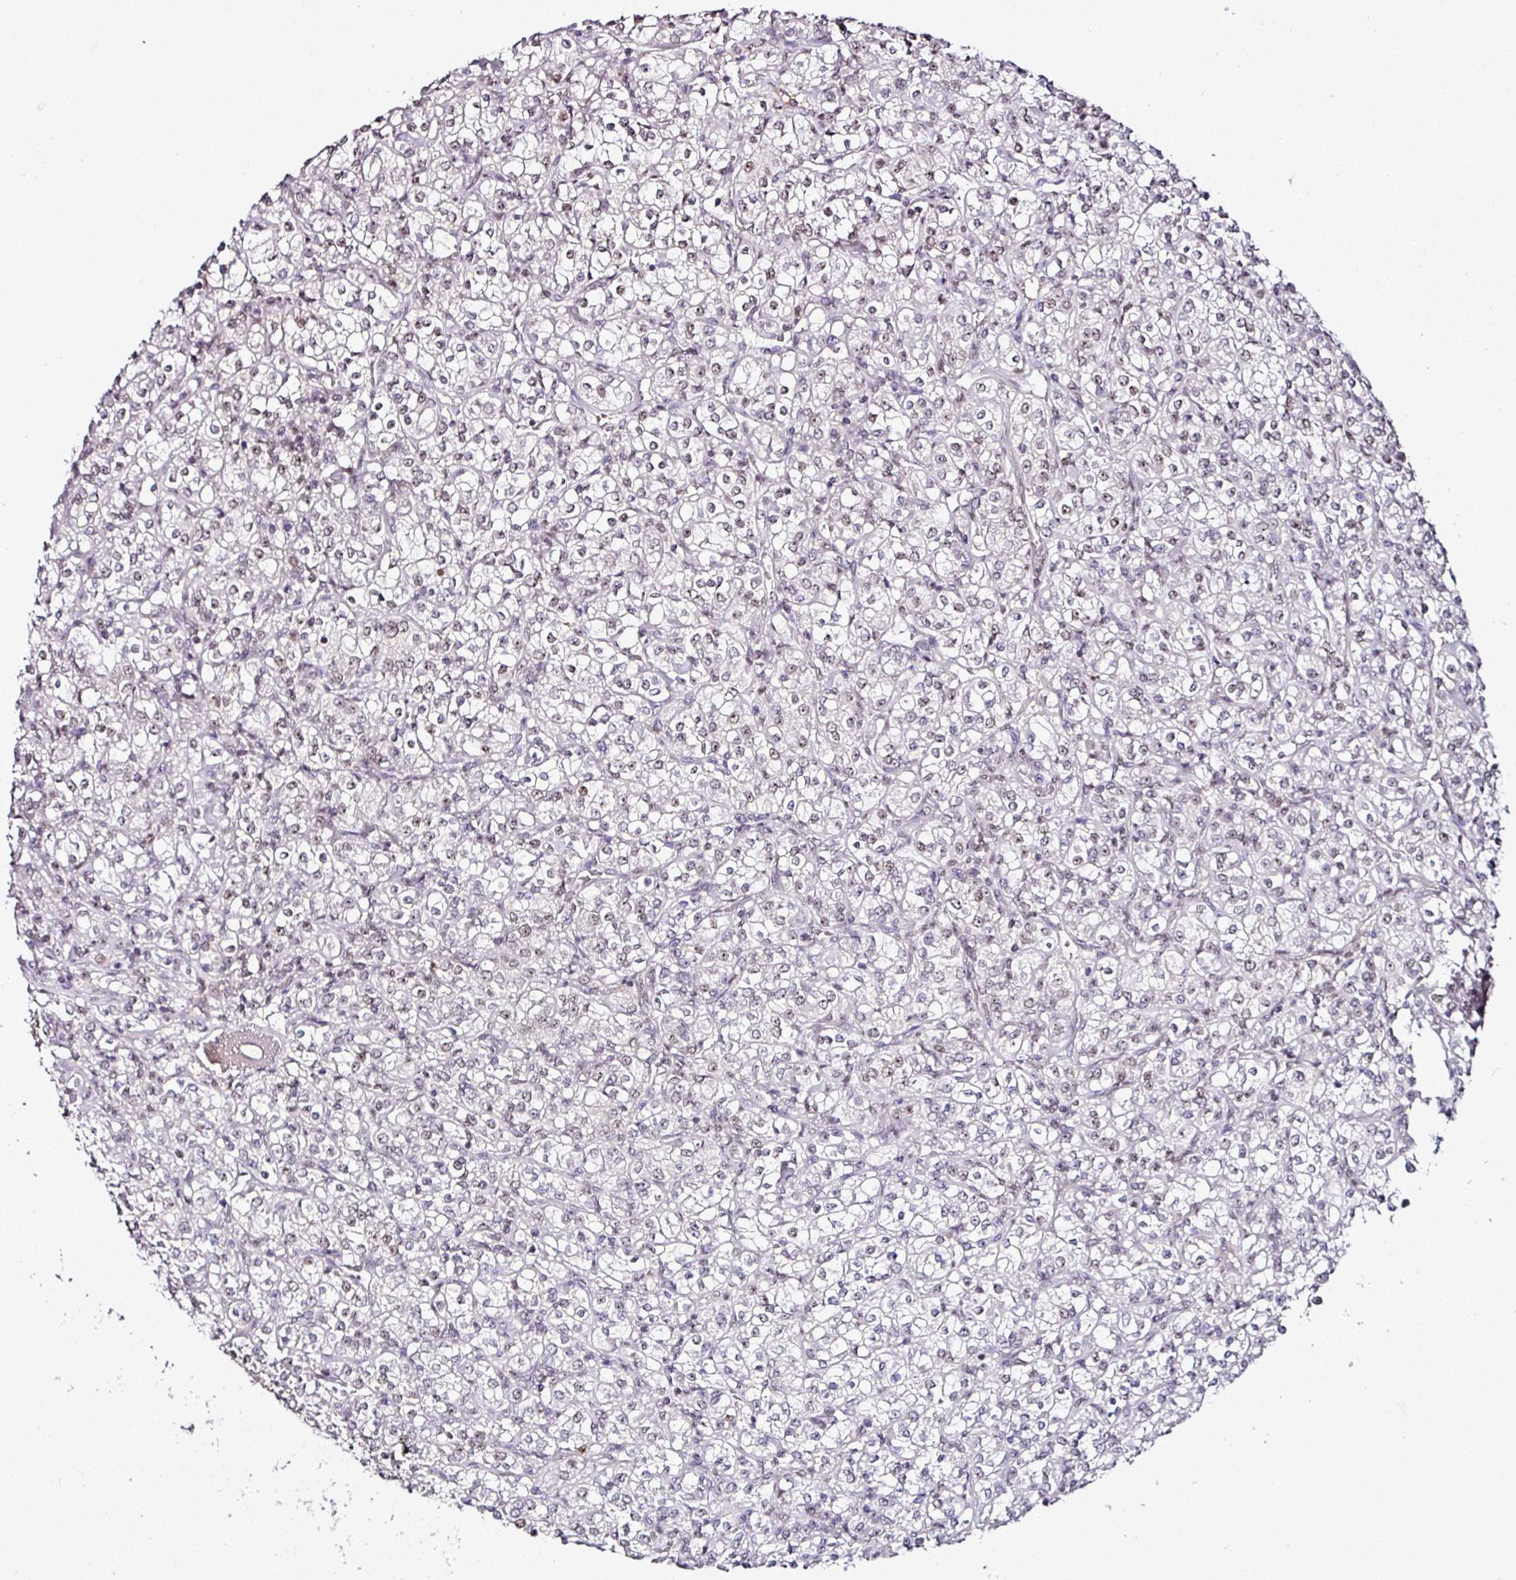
{"staining": {"intensity": "weak", "quantity": "<25%", "location": "nuclear"}, "tissue": "renal cancer", "cell_type": "Tumor cells", "image_type": "cancer", "snomed": [{"axis": "morphology", "description": "Adenocarcinoma, NOS"}, {"axis": "topography", "description": "Kidney"}], "caption": "Tumor cells are negative for brown protein staining in adenocarcinoma (renal). The staining was performed using DAB to visualize the protein expression in brown, while the nuclei were stained in blue with hematoxylin (Magnification: 20x).", "gene": "KLF16", "patient": {"sex": "male", "age": 77}}